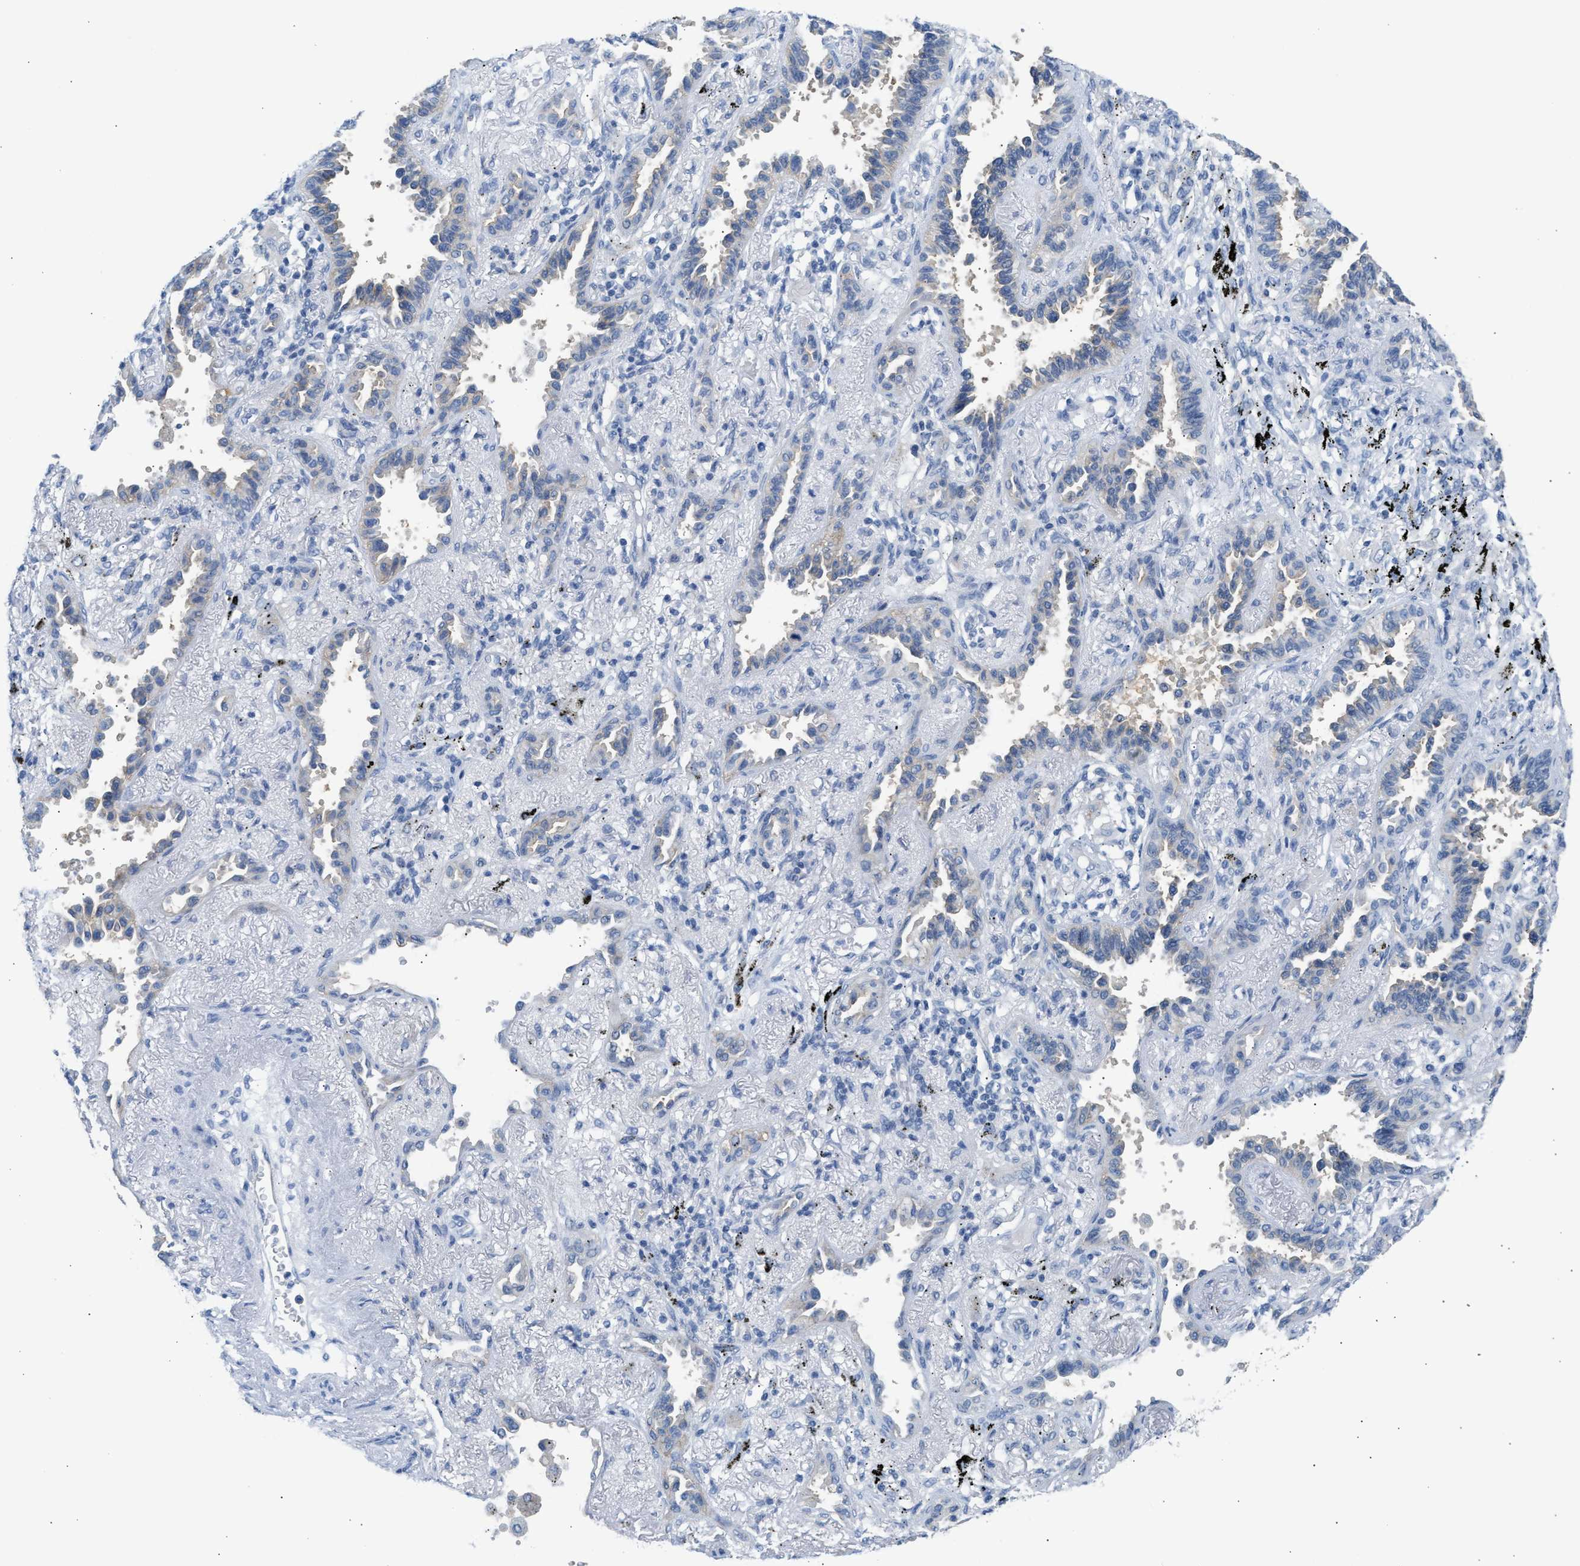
{"staining": {"intensity": "negative", "quantity": "none", "location": "none"}, "tissue": "lung cancer", "cell_type": "Tumor cells", "image_type": "cancer", "snomed": [{"axis": "morphology", "description": "Adenocarcinoma, NOS"}, {"axis": "topography", "description": "Lung"}], "caption": "Lung cancer (adenocarcinoma) was stained to show a protein in brown. There is no significant positivity in tumor cells.", "gene": "ERBB2", "patient": {"sex": "male", "age": 59}}